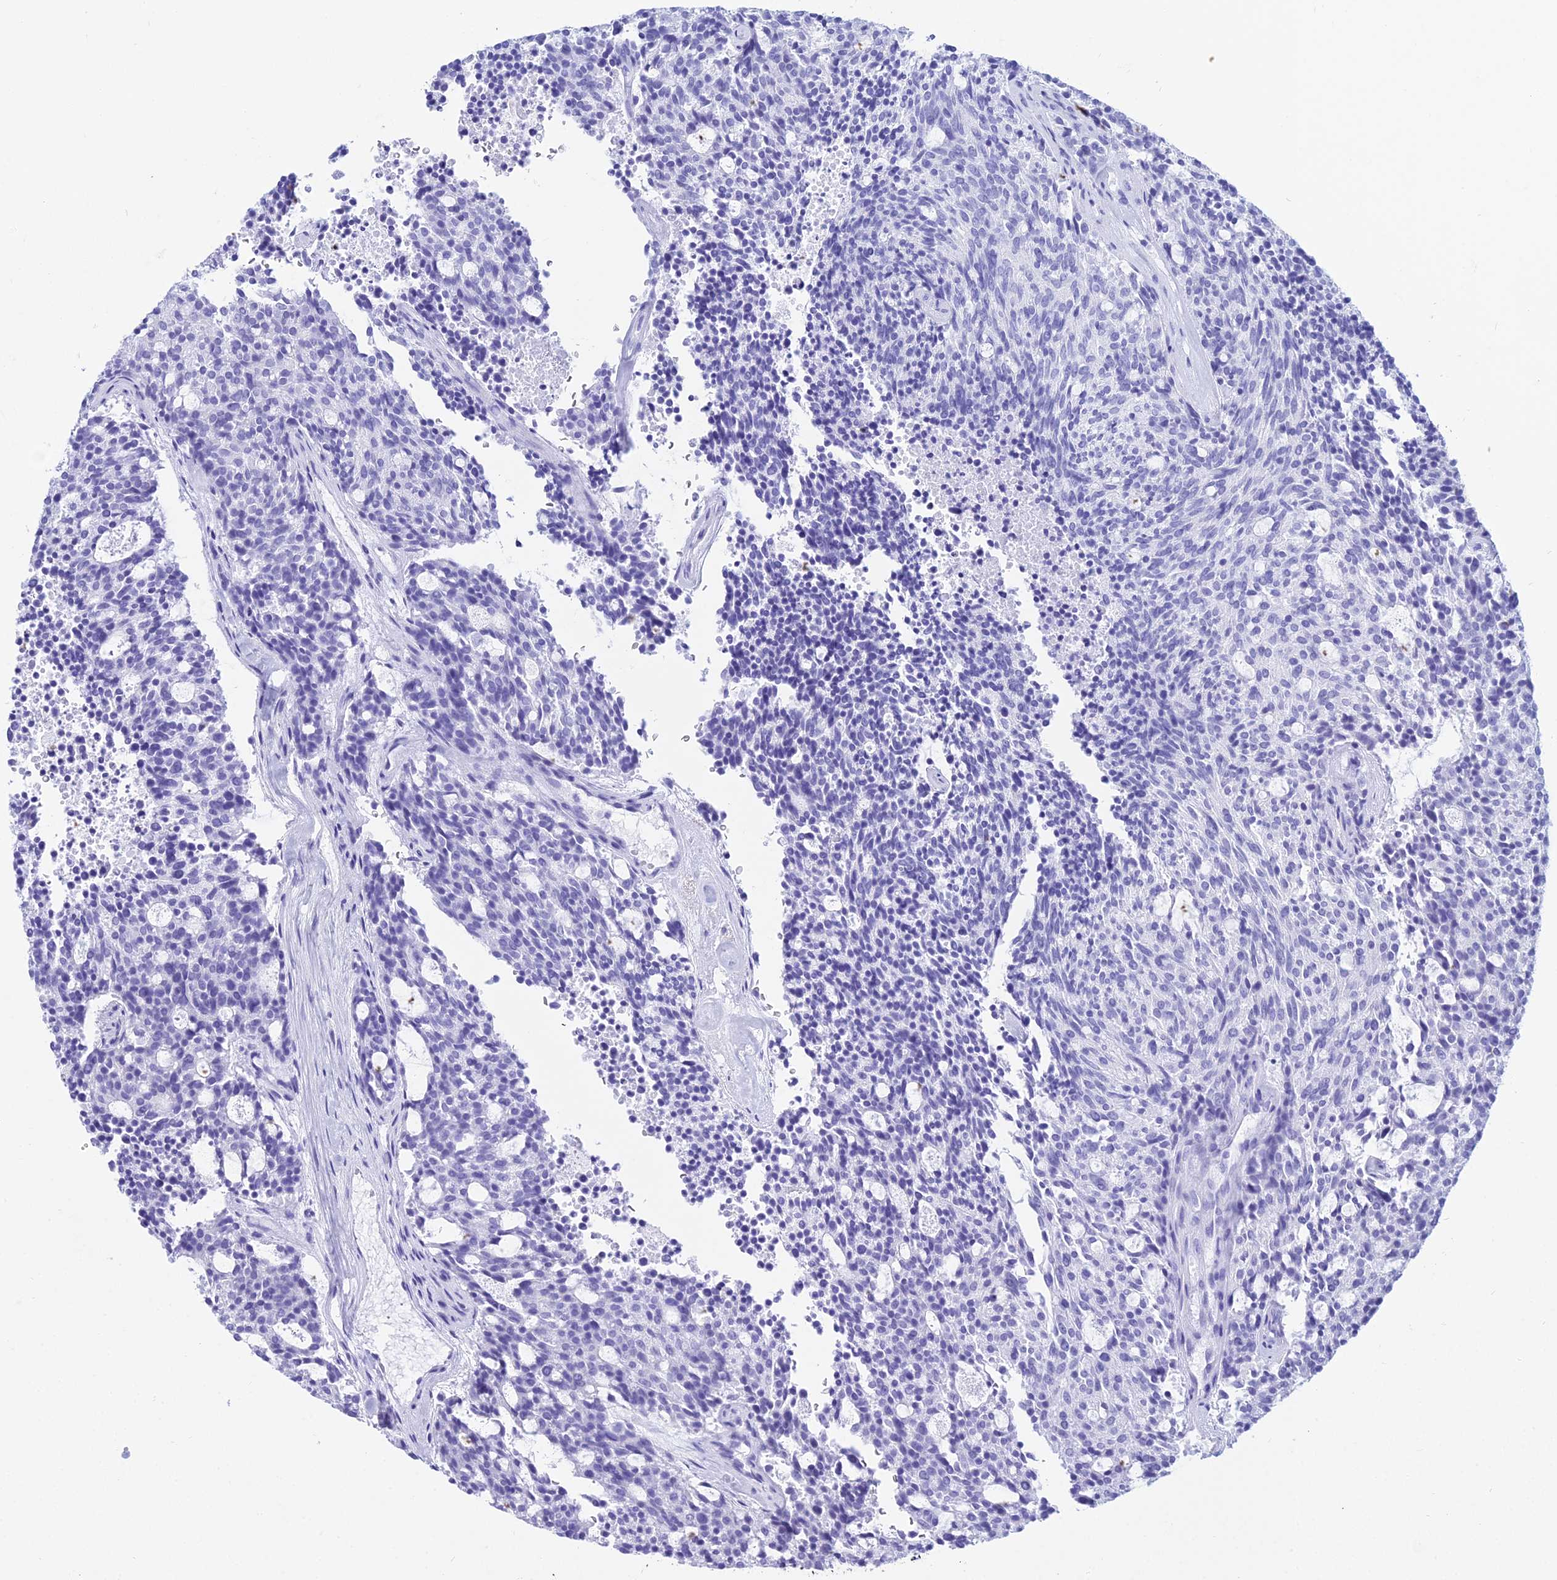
{"staining": {"intensity": "negative", "quantity": "none", "location": "none"}, "tissue": "carcinoid", "cell_type": "Tumor cells", "image_type": "cancer", "snomed": [{"axis": "morphology", "description": "Carcinoid, malignant, NOS"}, {"axis": "topography", "description": "Pancreas"}], "caption": "Immunohistochemical staining of malignant carcinoid demonstrates no significant positivity in tumor cells. Brightfield microscopy of immunohistochemistry stained with DAB (3,3'-diaminobenzidine) (brown) and hematoxylin (blue), captured at high magnification.", "gene": "ZNF442", "patient": {"sex": "female", "age": 54}}